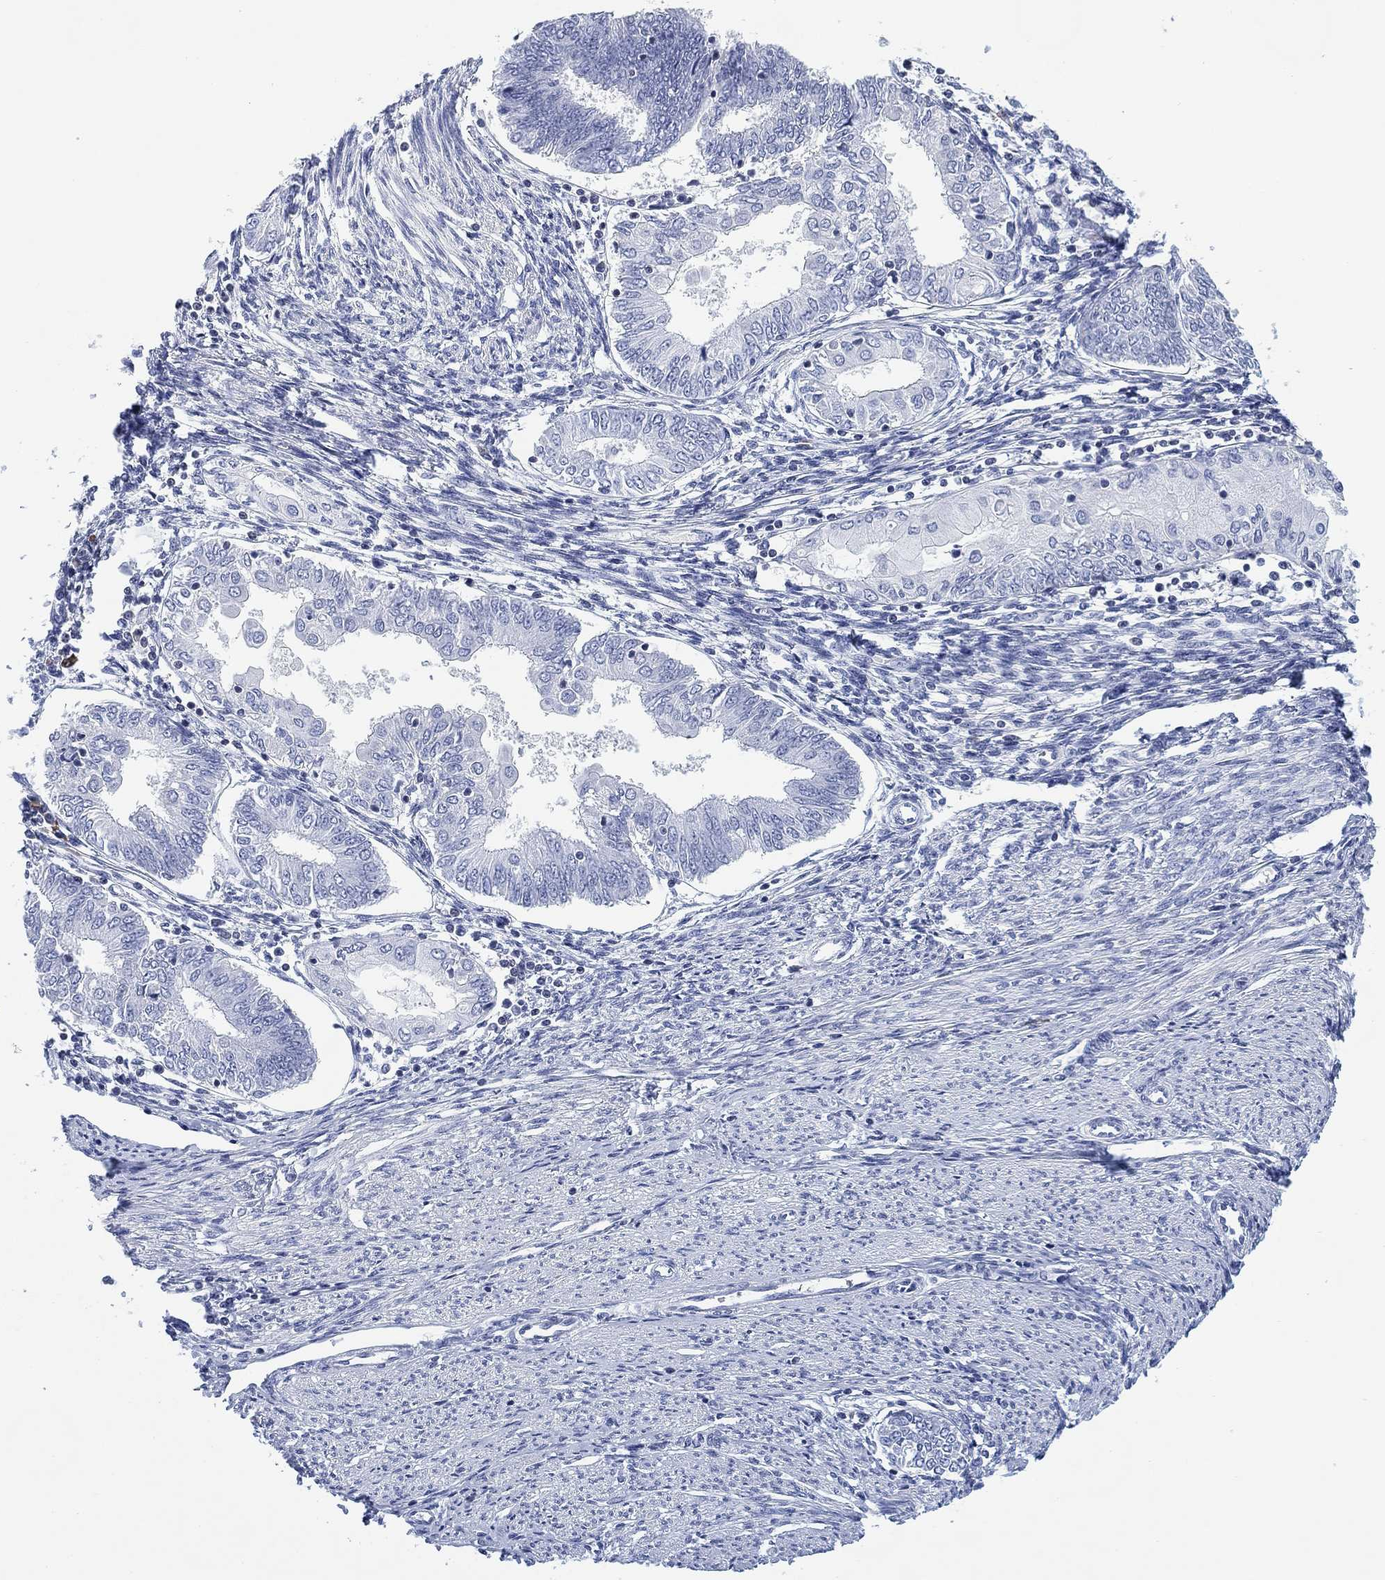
{"staining": {"intensity": "negative", "quantity": "none", "location": "none"}, "tissue": "endometrial cancer", "cell_type": "Tumor cells", "image_type": "cancer", "snomed": [{"axis": "morphology", "description": "Adenocarcinoma, NOS"}, {"axis": "topography", "description": "Endometrium"}], "caption": "Tumor cells are negative for protein expression in human adenocarcinoma (endometrial). (DAB immunohistochemistry (IHC) visualized using brightfield microscopy, high magnification).", "gene": "FYB1", "patient": {"sex": "female", "age": 68}}